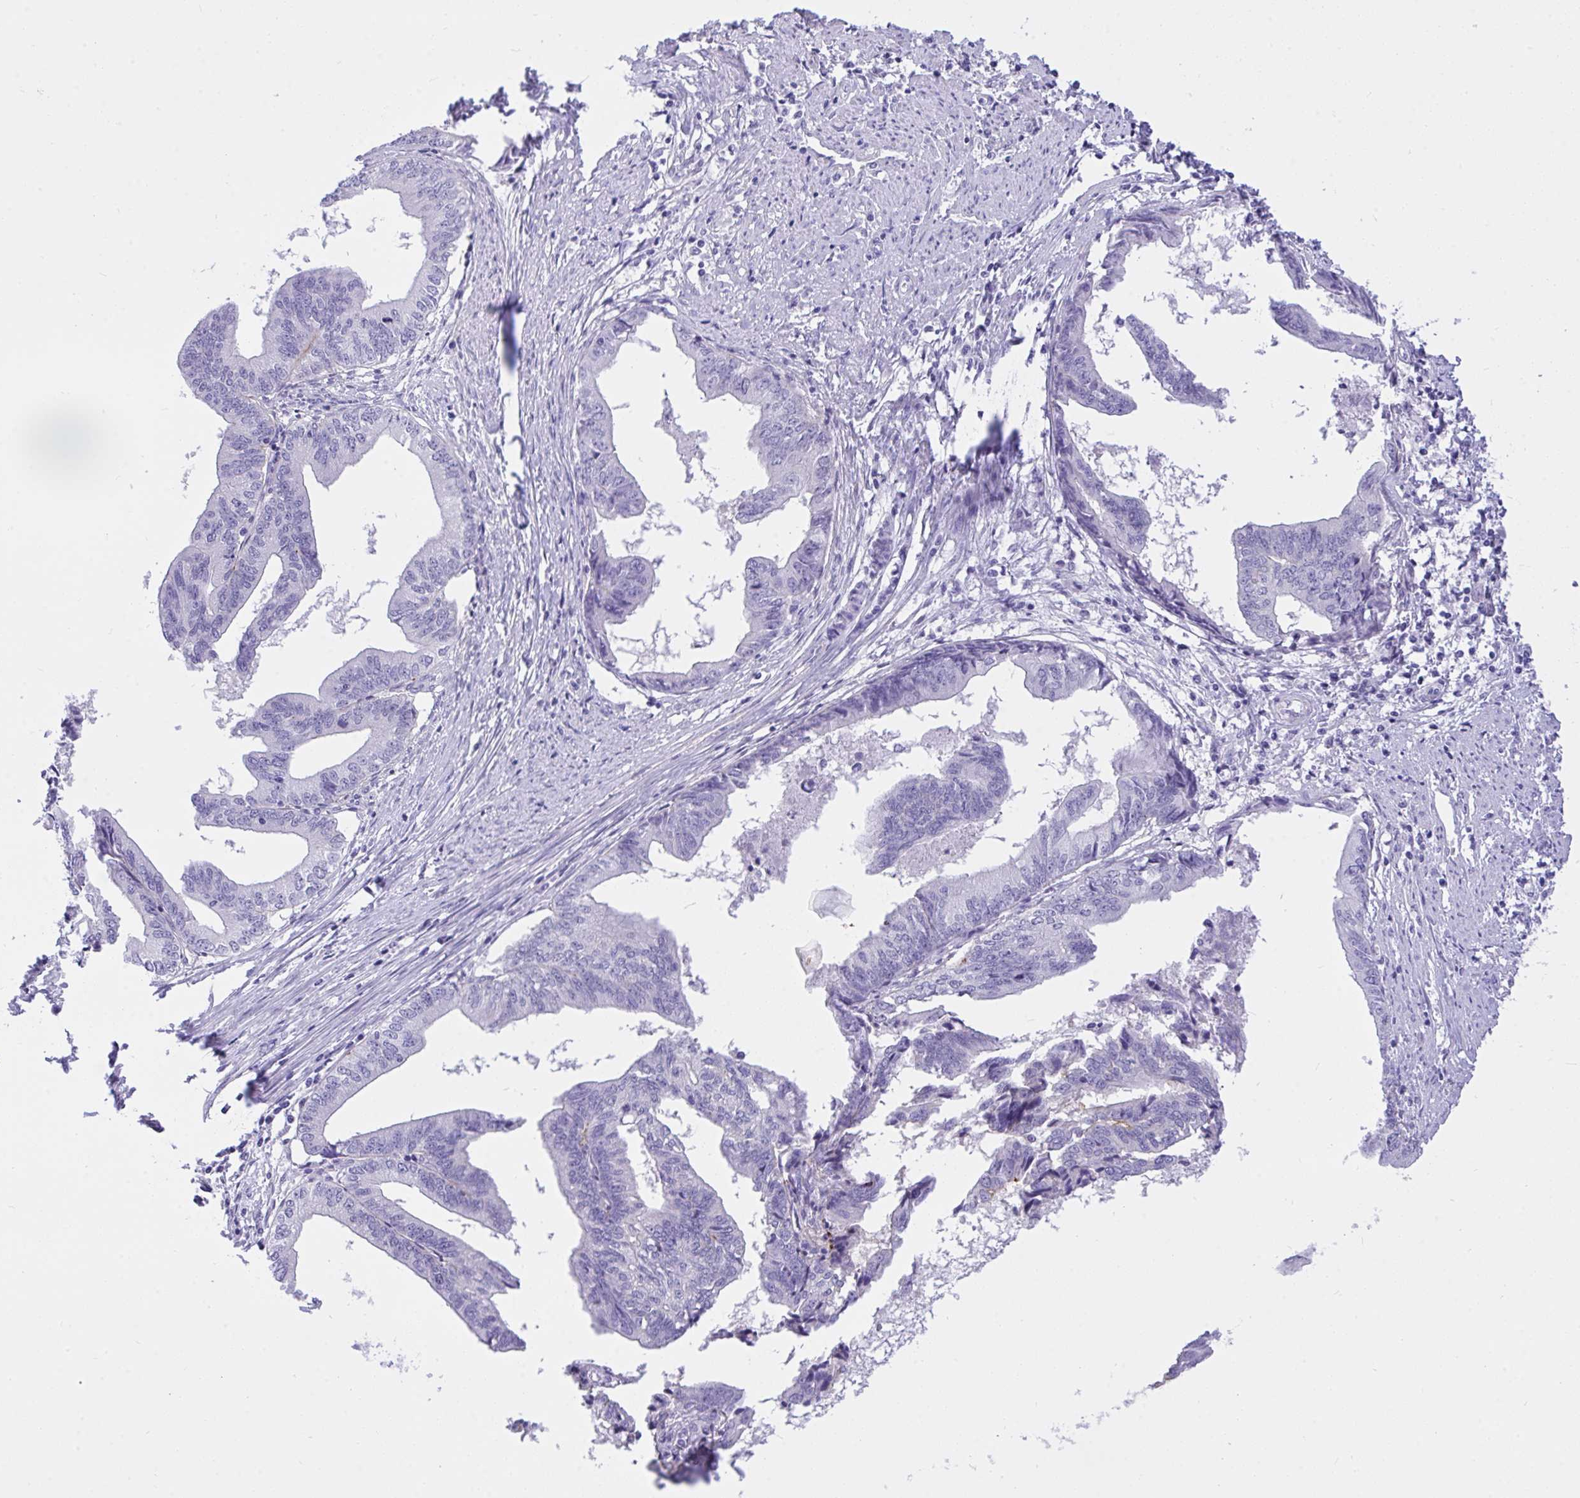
{"staining": {"intensity": "negative", "quantity": "none", "location": "none"}, "tissue": "endometrial cancer", "cell_type": "Tumor cells", "image_type": "cancer", "snomed": [{"axis": "morphology", "description": "Adenocarcinoma, NOS"}, {"axis": "topography", "description": "Endometrium"}], "caption": "Immunohistochemistry image of neoplastic tissue: endometrial cancer stained with DAB demonstrates no significant protein staining in tumor cells.", "gene": "TLN2", "patient": {"sex": "female", "age": 65}}